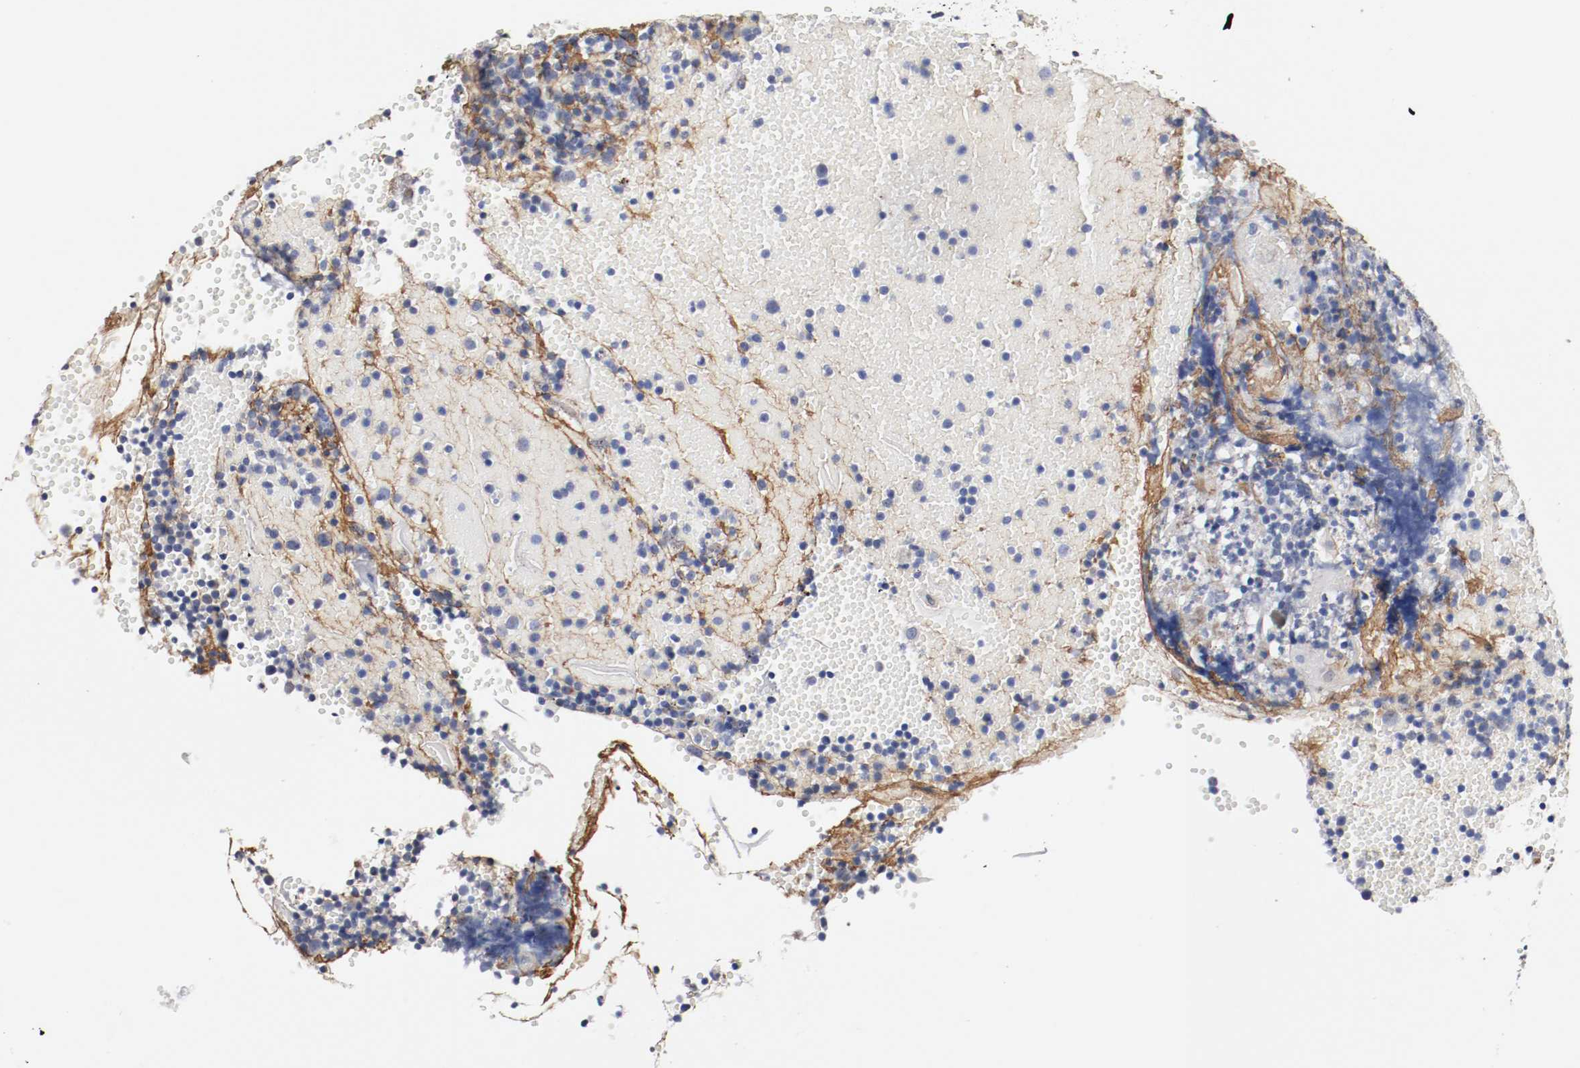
{"staining": {"intensity": "negative", "quantity": "none", "location": "none"}, "tissue": "tonsil", "cell_type": "Germinal center cells", "image_type": "normal", "snomed": [{"axis": "morphology", "description": "Normal tissue, NOS"}, {"axis": "topography", "description": "Tonsil"}], "caption": "Germinal center cells show no significant expression in unremarkable tonsil. (DAB (3,3'-diaminobenzidine) immunohistochemistry with hematoxylin counter stain).", "gene": "TNC", "patient": {"sex": "female", "age": 40}}